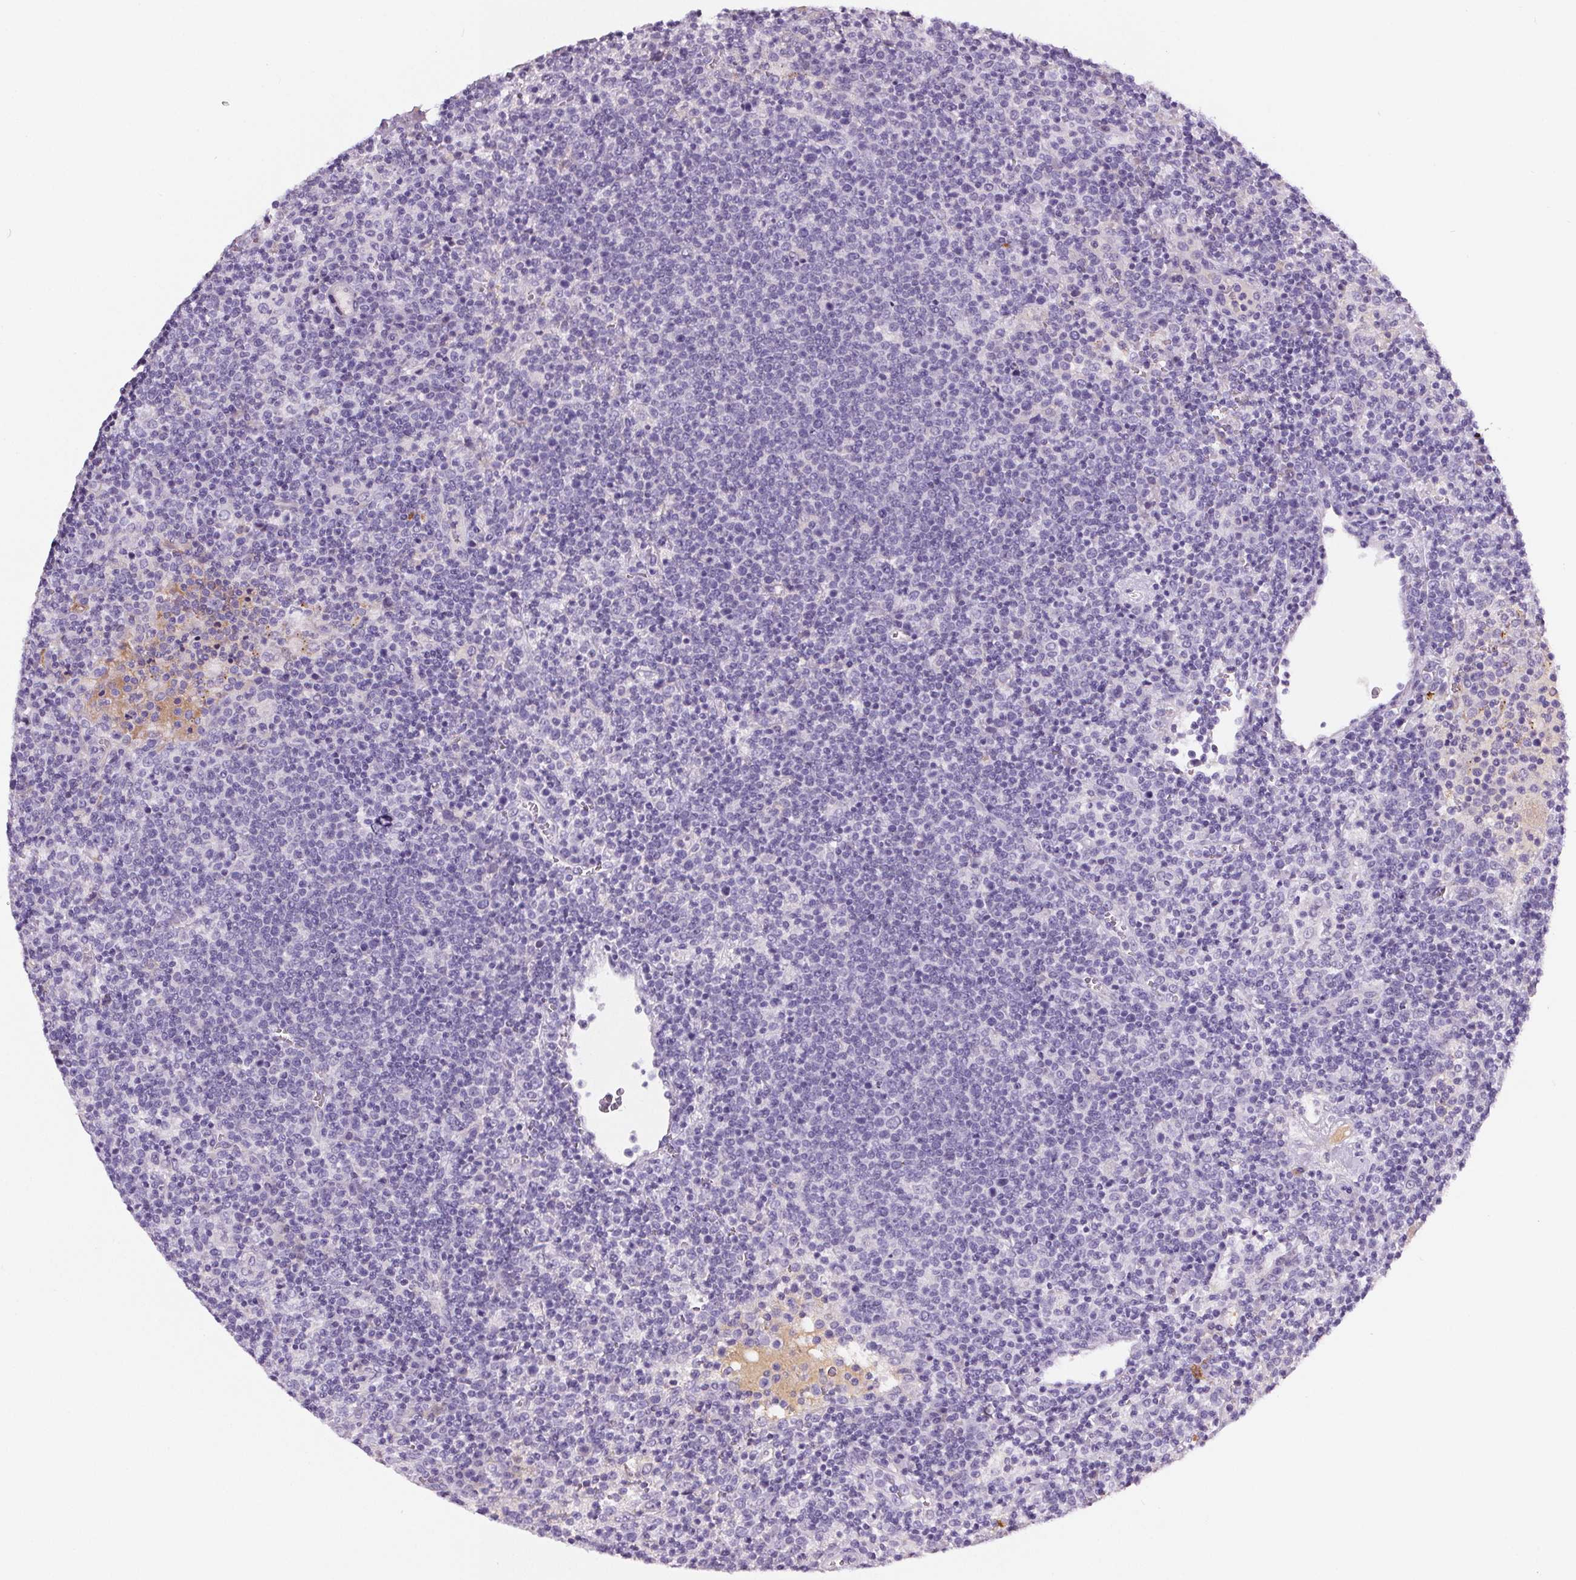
{"staining": {"intensity": "negative", "quantity": "none", "location": "none"}, "tissue": "lymphoma", "cell_type": "Tumor cells", "image_type": "cancer", "snomed": [{"axis": "morphology", "description": "Malignant lymphoma, non-Hodgkin's type, High grade"}, {"axis": "topography", "description": "Lymph node"}], "caption": "Immunohistochemistry (IHC) histopathology image of high-grade malignant lymphoma, non-Hodgkin's type stained for a protein (brown), which reveals no staining in tumor cells. (DAB (3,3'-diaminobenzidine) immunohistochemistry with hematoxylin counter stain).", "gene": "CD5L", "patient": {"sex": "male", "age": 61}}